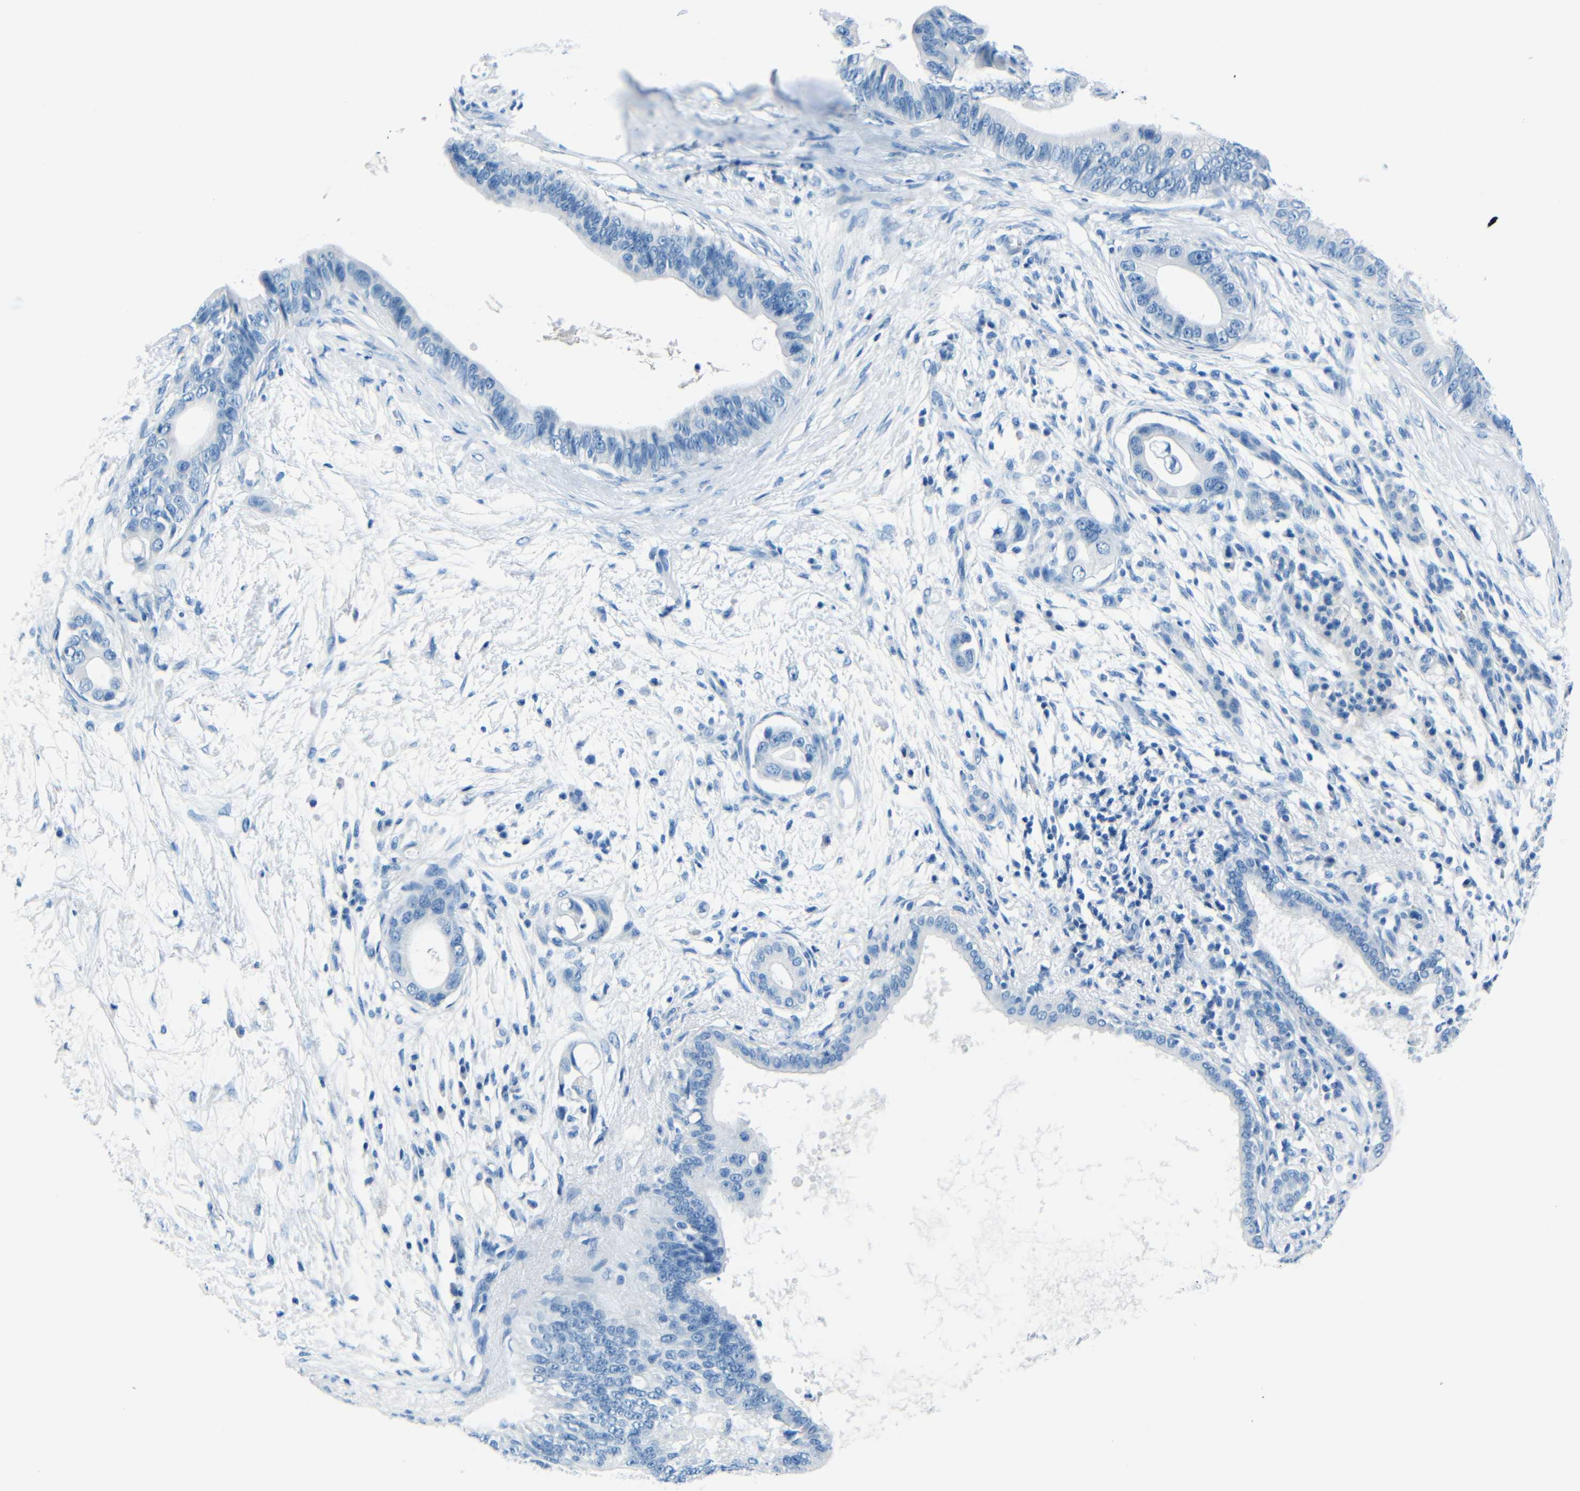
{"staining": {"intensity": "negative", "quantity": "none", "location": "none"}, "tissue": "pancreatic cancer", "cell_type": "Tumor cells", "image_type": "cancer", "snomed": [{"axis": "morphology", "description": "Adenocarcinoma, NOS"}, {"axis": "topography", "description": "Pancreas"}], "caption": "Immunohistochemical staining of pancreatic cancer exhibits no significant expression in tumor cells. Nuclei are stained in blue.", "gene": "FBN2", "patient": {"sex": "male", "age": 77}}